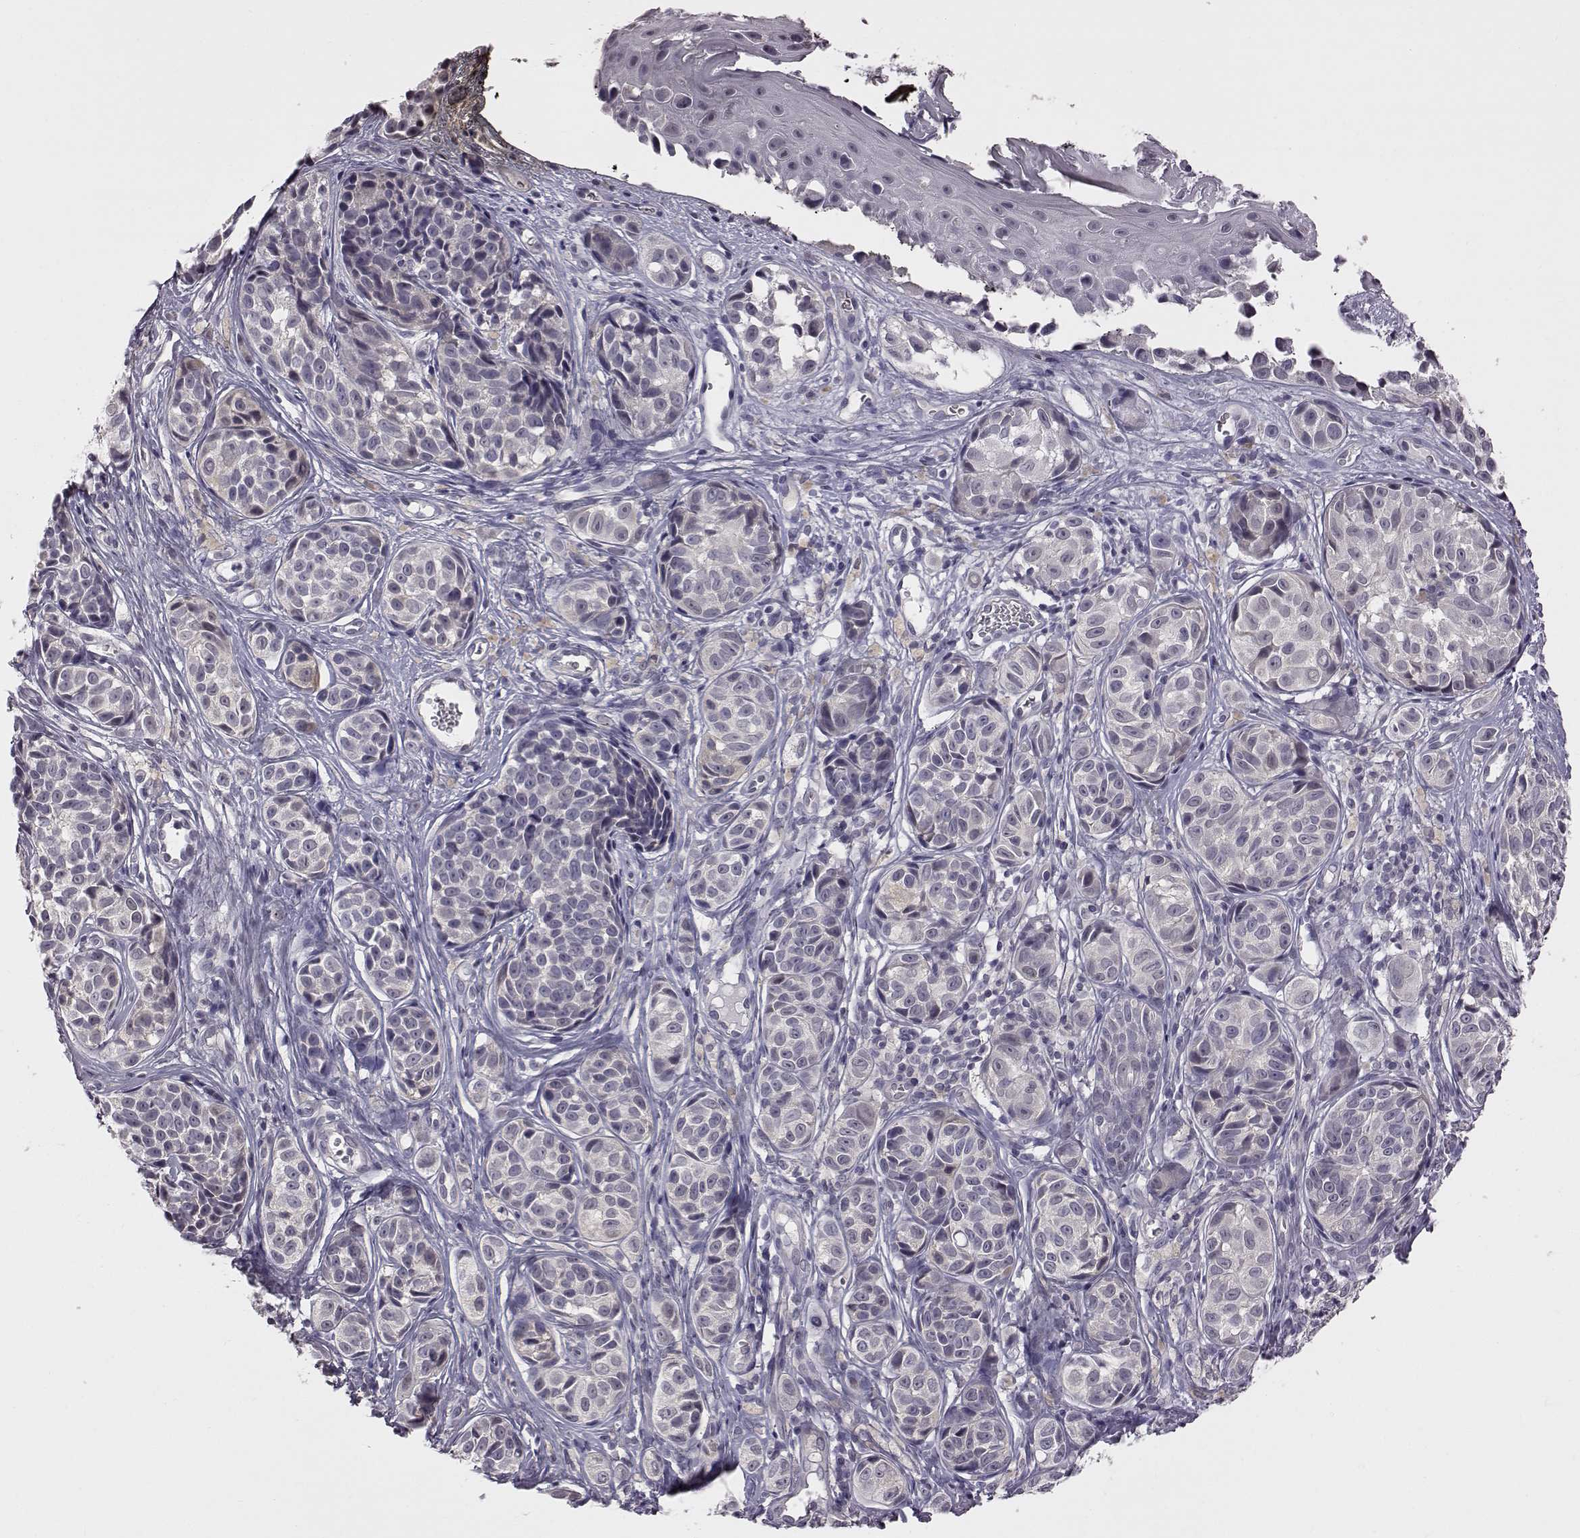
{"staining": {"intensity": "weak", "quantity": "<25%", "location": "cytoplasmic/membranous"}, "tissue": "melanoma", "cell_type": "Tumor cells", "image_type": "cancer", "snomed": [{"axis": "morphology", "description": "Malignant melanoma, NOS"}, {"axis": "topography", "description": "Skin"}], "caption": "Immunohistochemistry micrograph of melanoma stained for a protein (brown), which demonstrates no expression in tumor cells.", "gene": "C10orf62", "patient": {"sex": "male", "age": 48}}